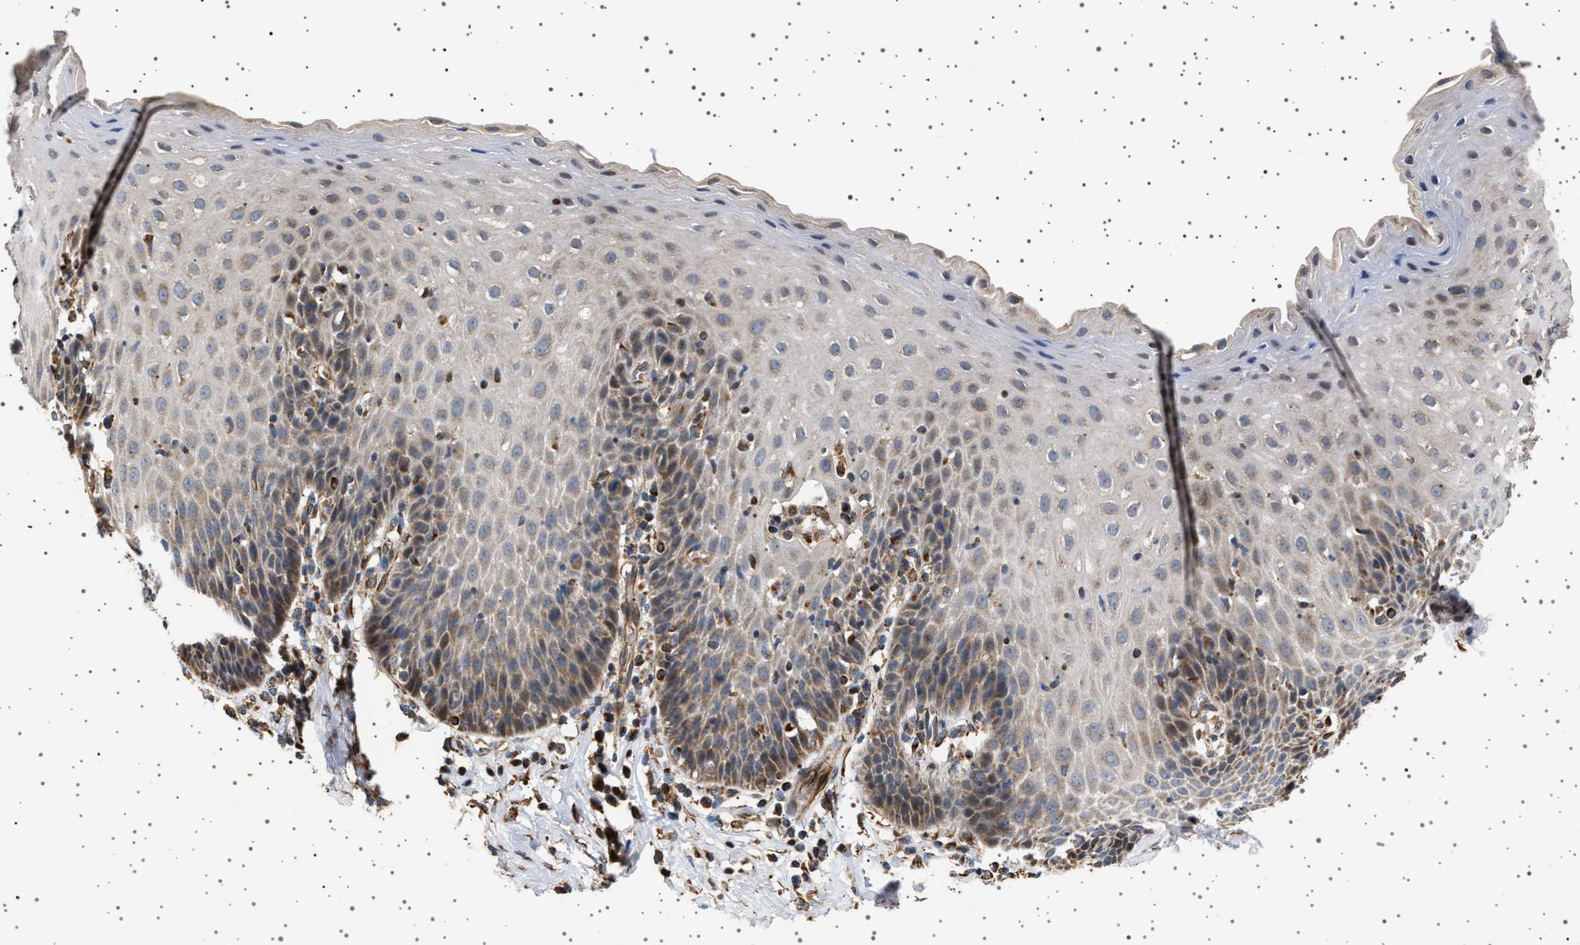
{"staining": {"intensity": "moderate", "quantity": "<25%", "location": "cytoplasmic/membranous"}, "tissue": "esophagus", "cell_type": "Squamous epithelial cells", "image_type": "normal", "snomed": [{"axis": "morphology", "description": "Normal tissue, NOS"}, {"axis": "topography", "description": "Esophagus"}], "caption": "The micrograph displays staining of unremarkable esophagus, revealing moderate cytoplasmic/membranous protein positivity (brown color) within squamous epithelial cells. The protein is stained brown, and the nuclei are stained in blue (DAB (3,3'-diaminobenzidine) IHC with brightfield microscopy, high magnification).", "gene": "TRUB2", "patient": {"sex": "female", "age": 61}}